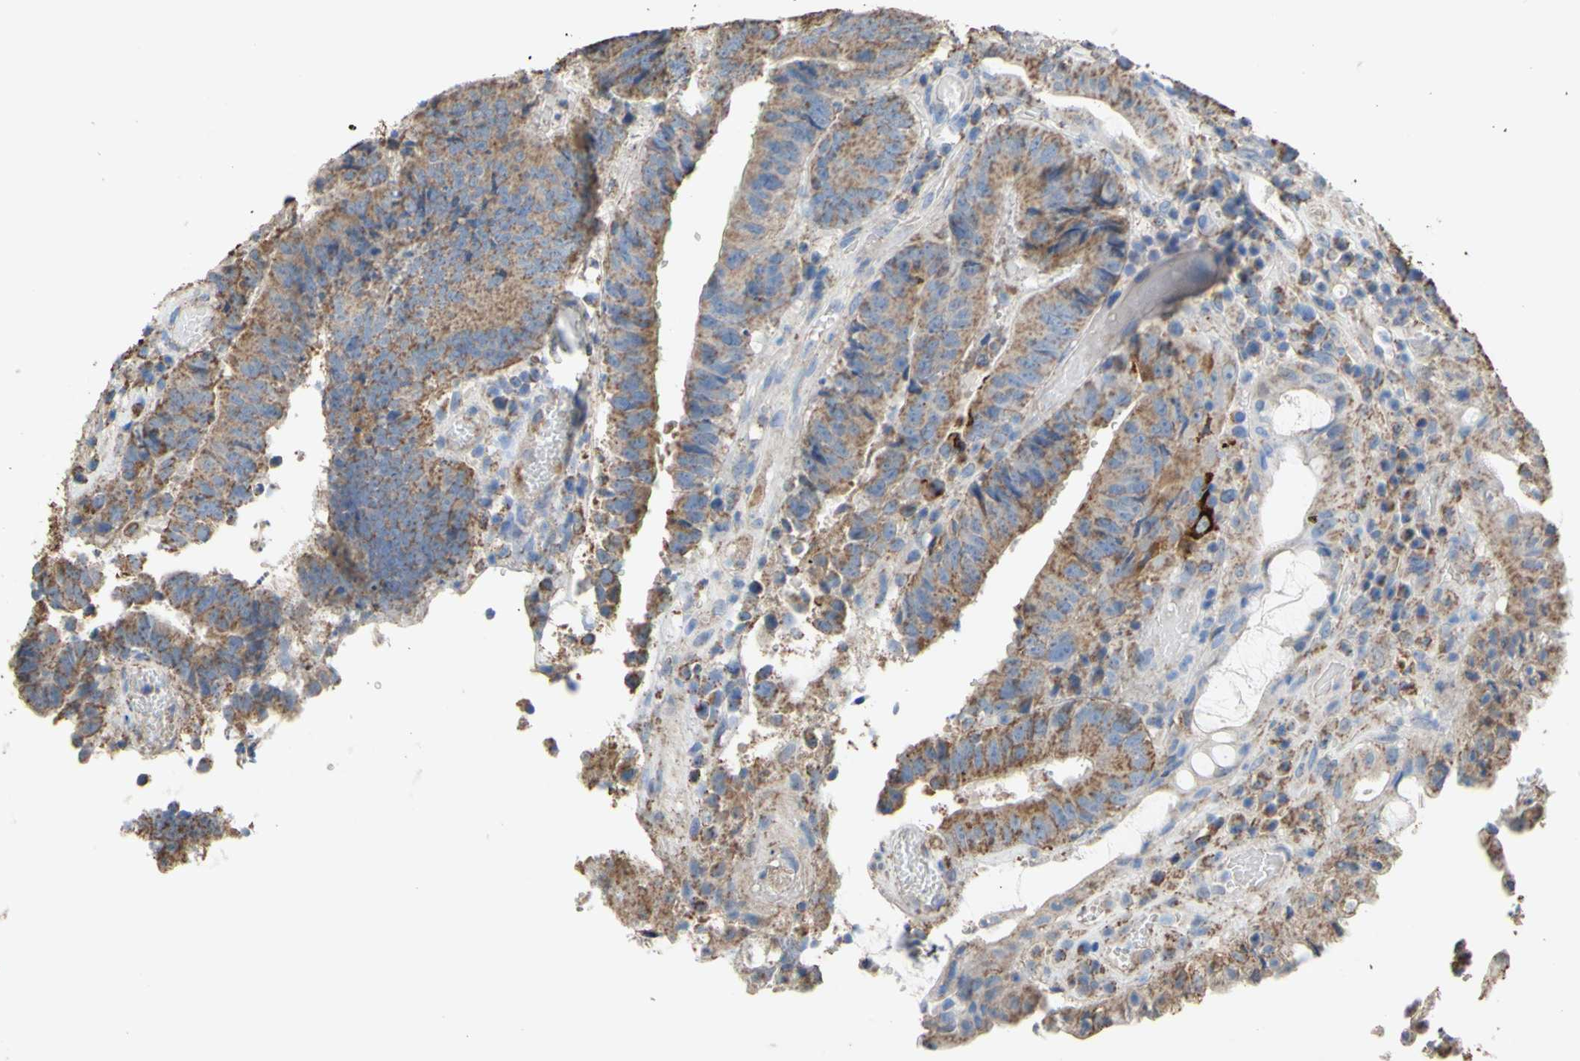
{"staining": {"intensity": "moderate", "quantity": ">75%", "location": "cytoplasmic/membranous"}, "tissue": "colorectal cancer", "cell_type": "Tumor cells", "image_type": "cancer", "snomed": [{"axis": "morphology", "description": "Adenocarcinoma, NOS"}, {"axis": "topography", "description": "Rectum"}], "caption": "Colorectal cancer stained with DAB (3,3'-diaminobenzidine) immunohistochemistry (IHC) shows medium levels of moderate cytoplasmic/membranous staining in about >75% of tumor cells.", "gene": "CMKLR2", "patient": {"sex": "male", "age": 72}}